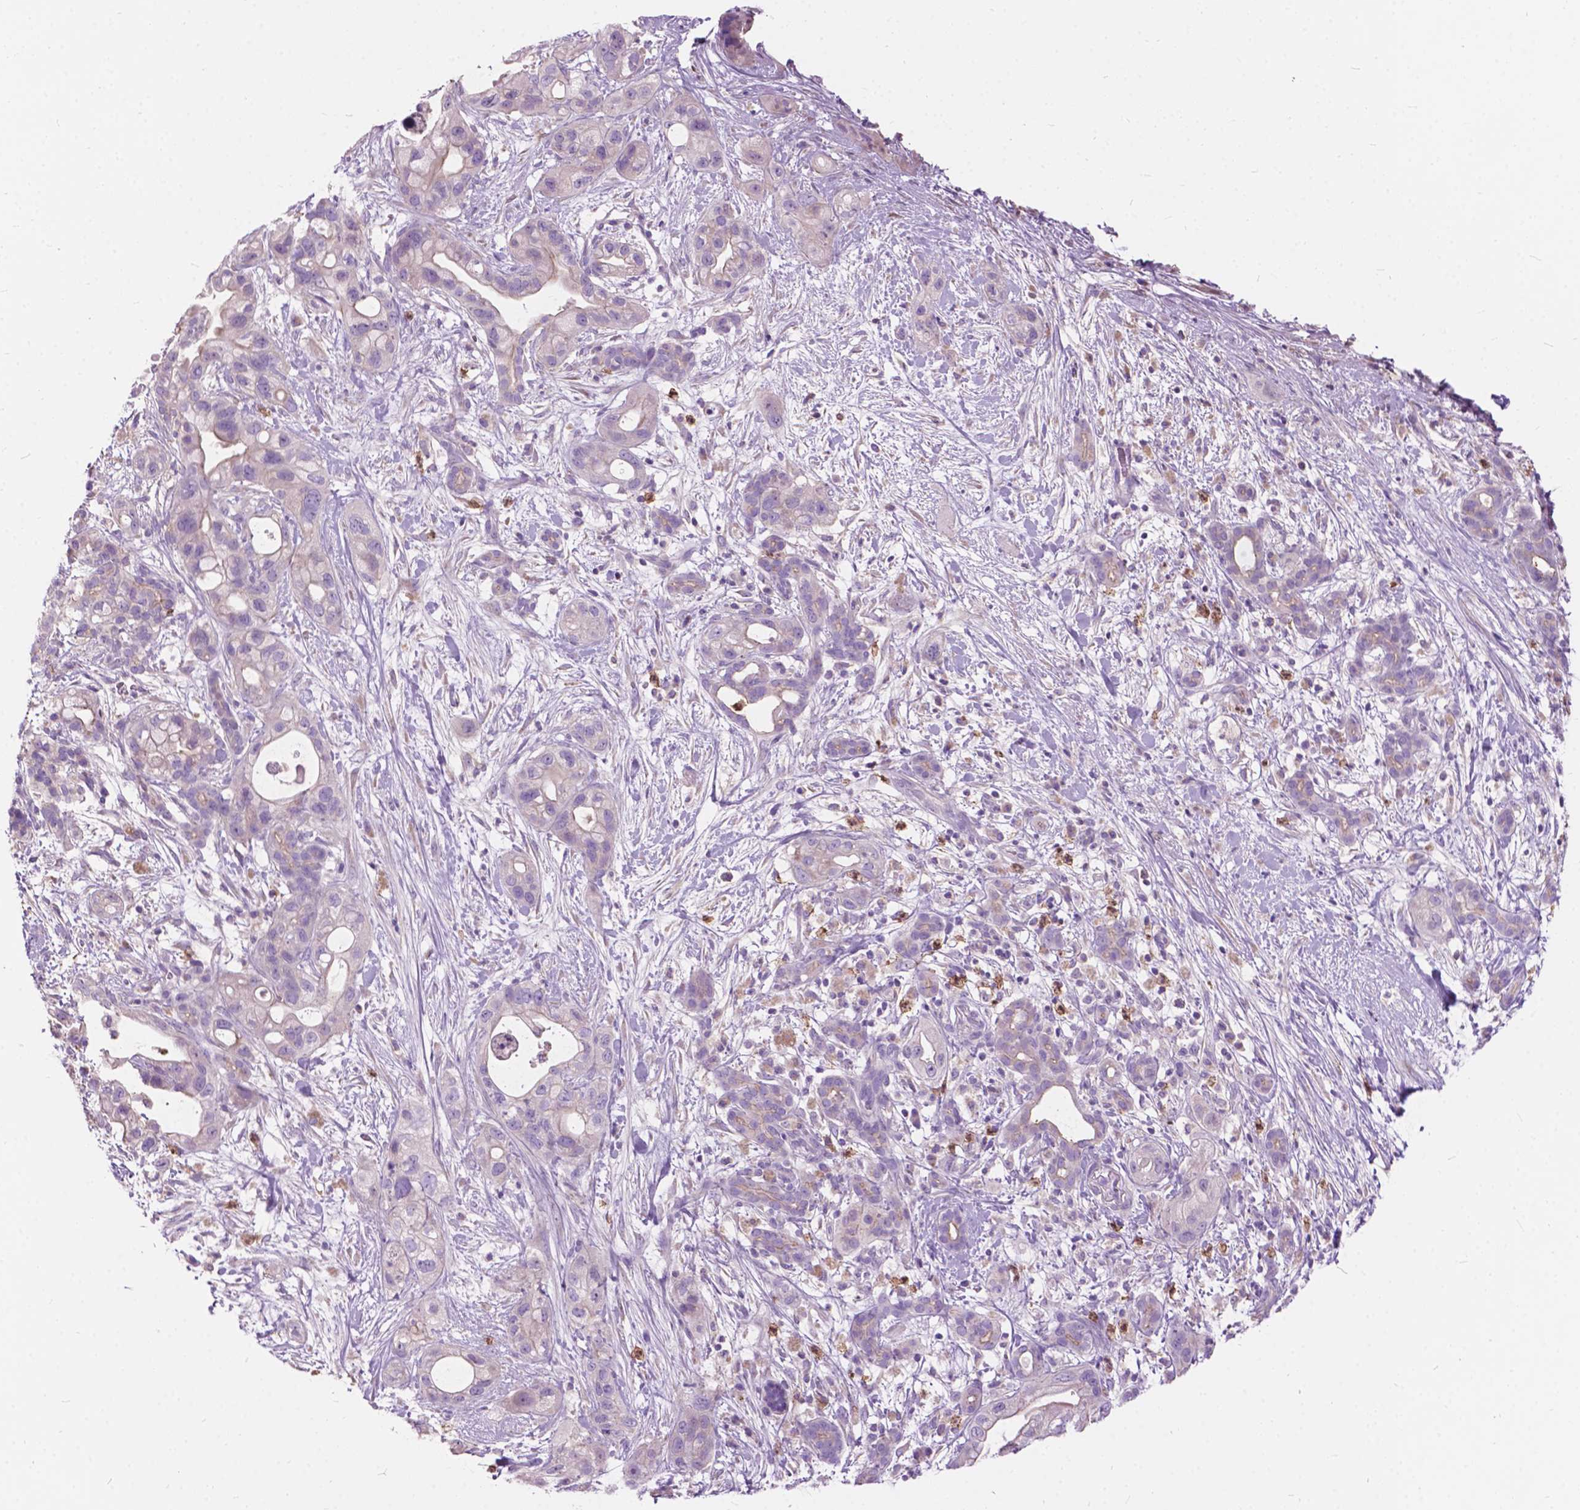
{"staining": {"intensity": "weak", "quantity": "<25%", "location": "cytoplasmic/membranous"}, "tissue": "pancreatic cancer", "cell_type": "Tumor cells", "image_type": "cancer", "snomed": [{"axis": "morphology", "description": "Adenocarcinoma, NOS"}, {"axis": "topography", "description": "Pancreas"}], "caption": "An image of pancreatic cancer stained for a protein reveals no brown staining in tumor cells.", "gene": "PRR35", "patient": {"sex": "male", "age": 44}}